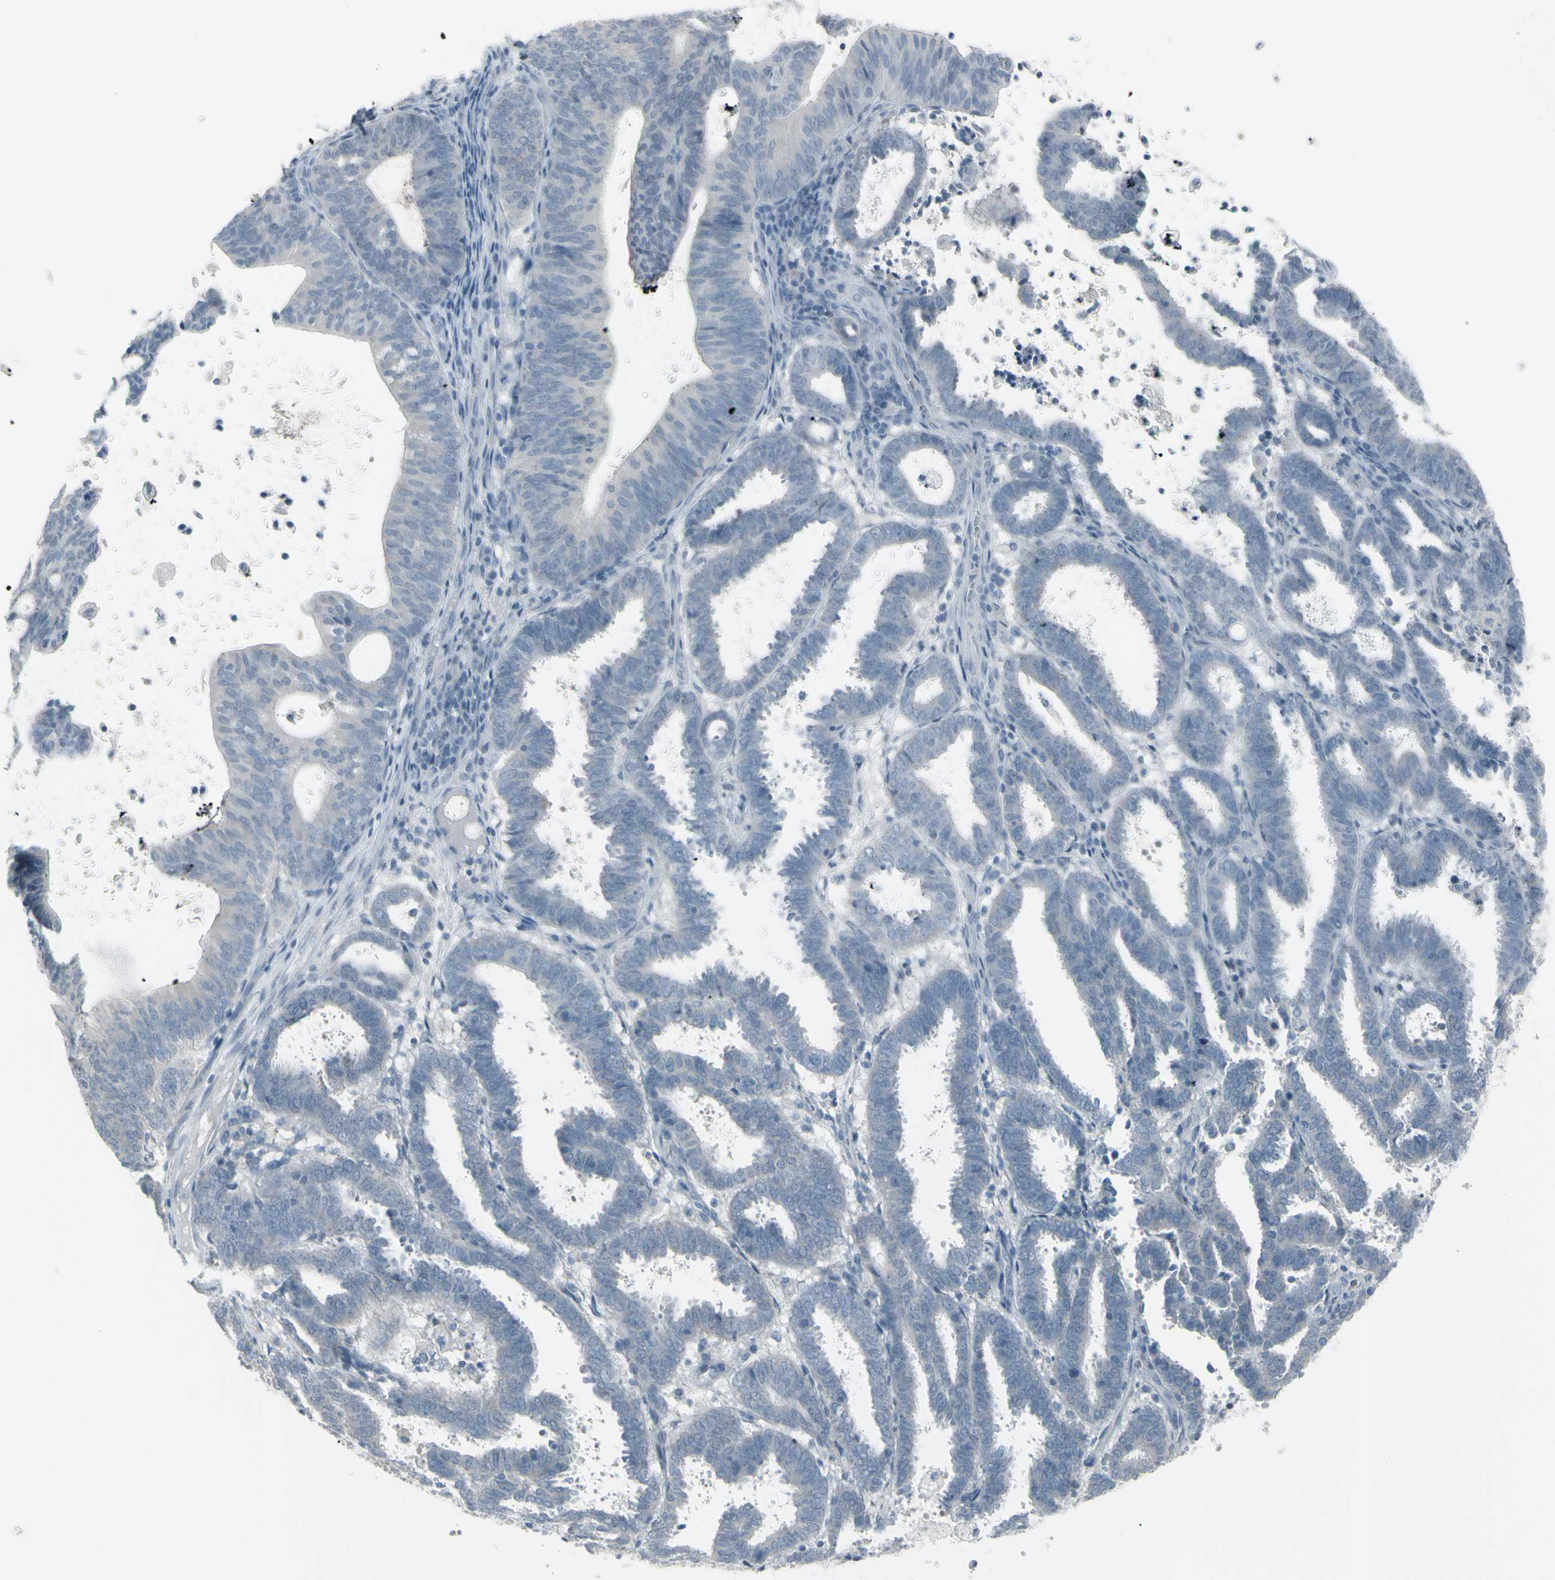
{"staining": {"intensity": "negative", "quantity": "none", "location": "none"}, "tissue": "endometrial cancer", "cell_type": "Tumor cells", "image_type": "cancer", "snomed": [{"axis": "morphology", "description": "Adenocarcinoma, NOS"}, {"axis": "topography", "description": "Uterus"}], "caption": "Tumor cells are negative for protein expression in human adenocarcinoma (endometrial). (DAB immunohistochemistry, high magnification).", "gene": "RAB3A", "patient": {"sex": "female", "age": 83}}